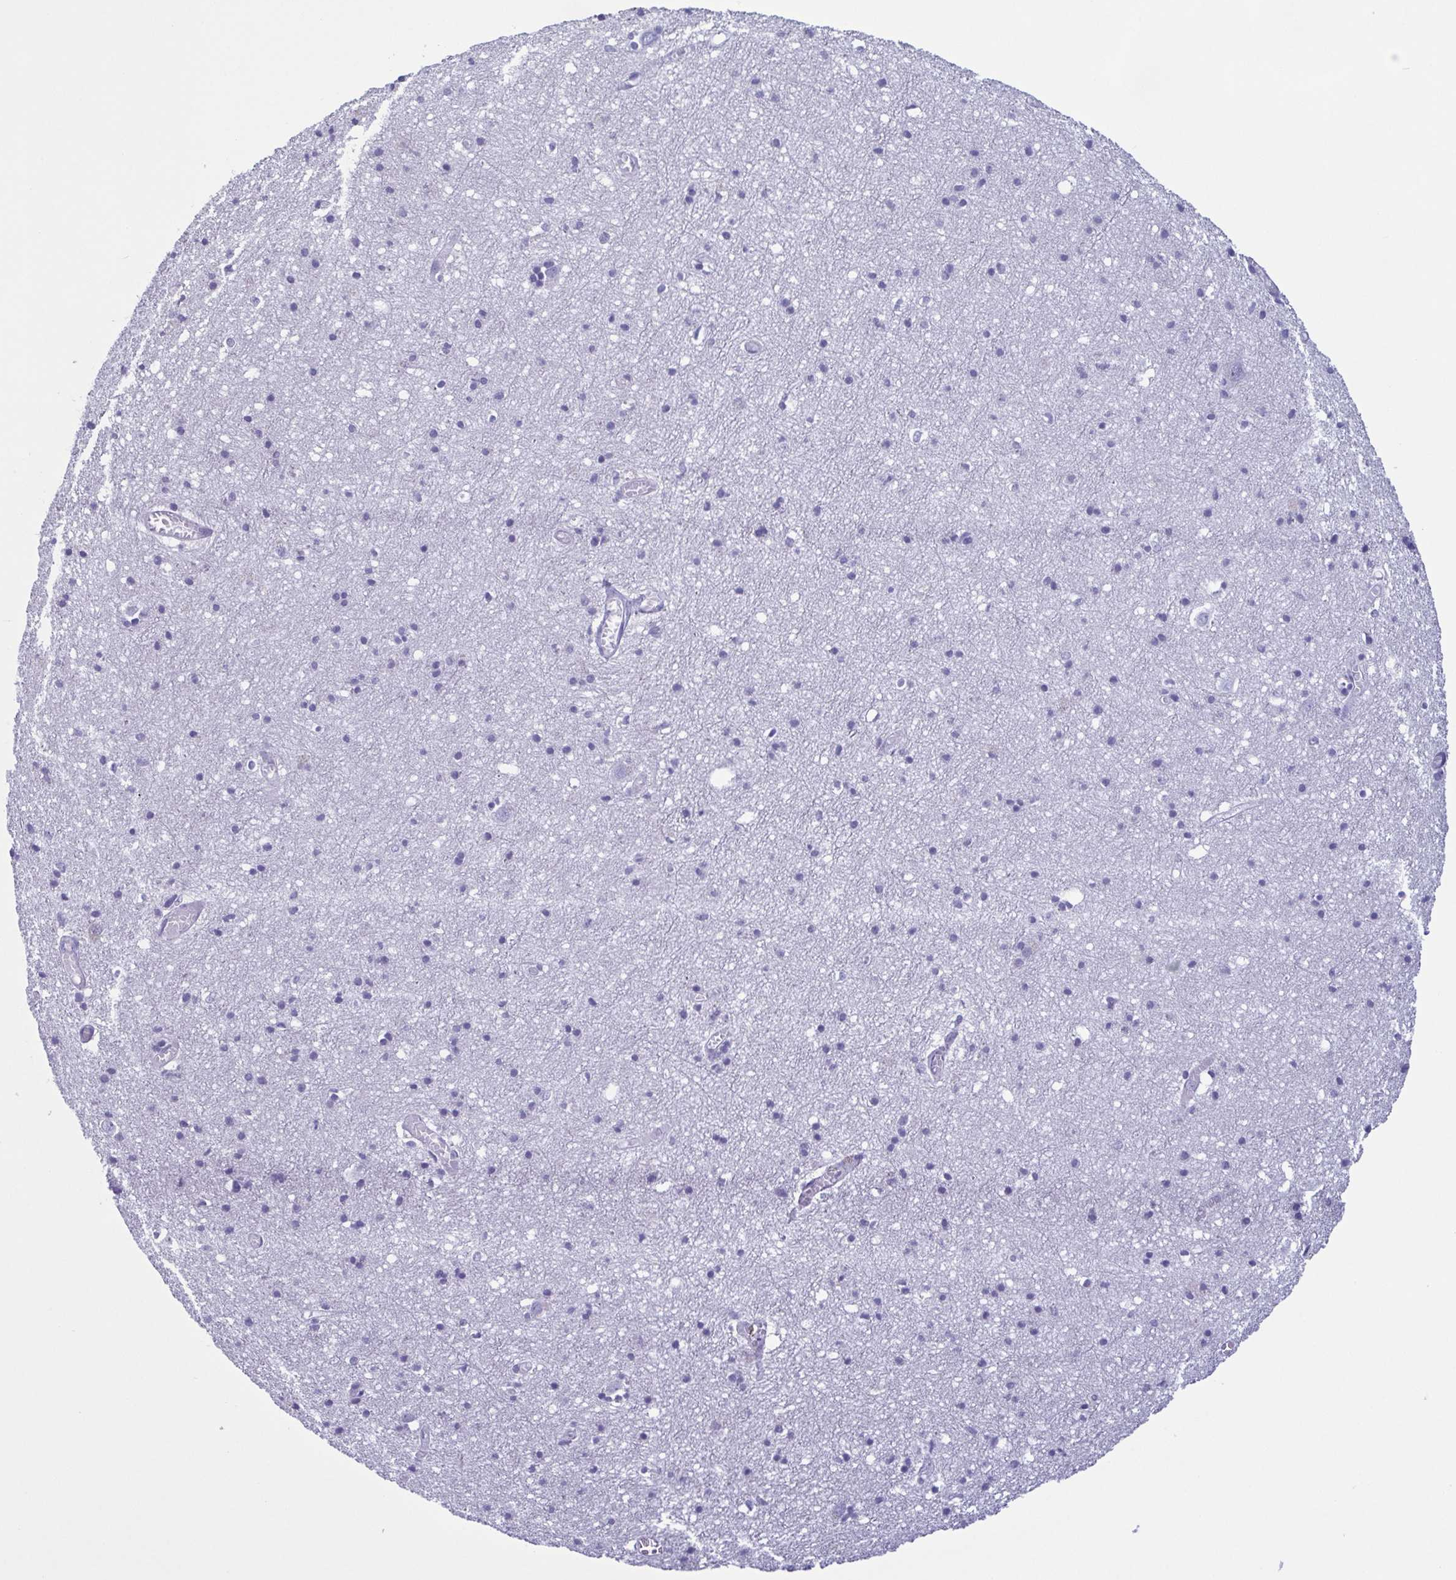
{"staining": {"intensity": "negative", "quantity": "none", "location": "none"}, "tissue": "cerebral cortex", "cell_type": "Endothelial cells", "image_type": "normal", "snomed": [{"axis": "morphology", "description": "Normal tissue, NOS"}, {"axis": "topography", "description": "Cerebral cortex"}], "caption": "Immunohistochemistry of benign human cerebral cortex exhibits no expression in endothelial cells.", "gene": "KRT10", "patient": {"sex": "male", "age": 70}}